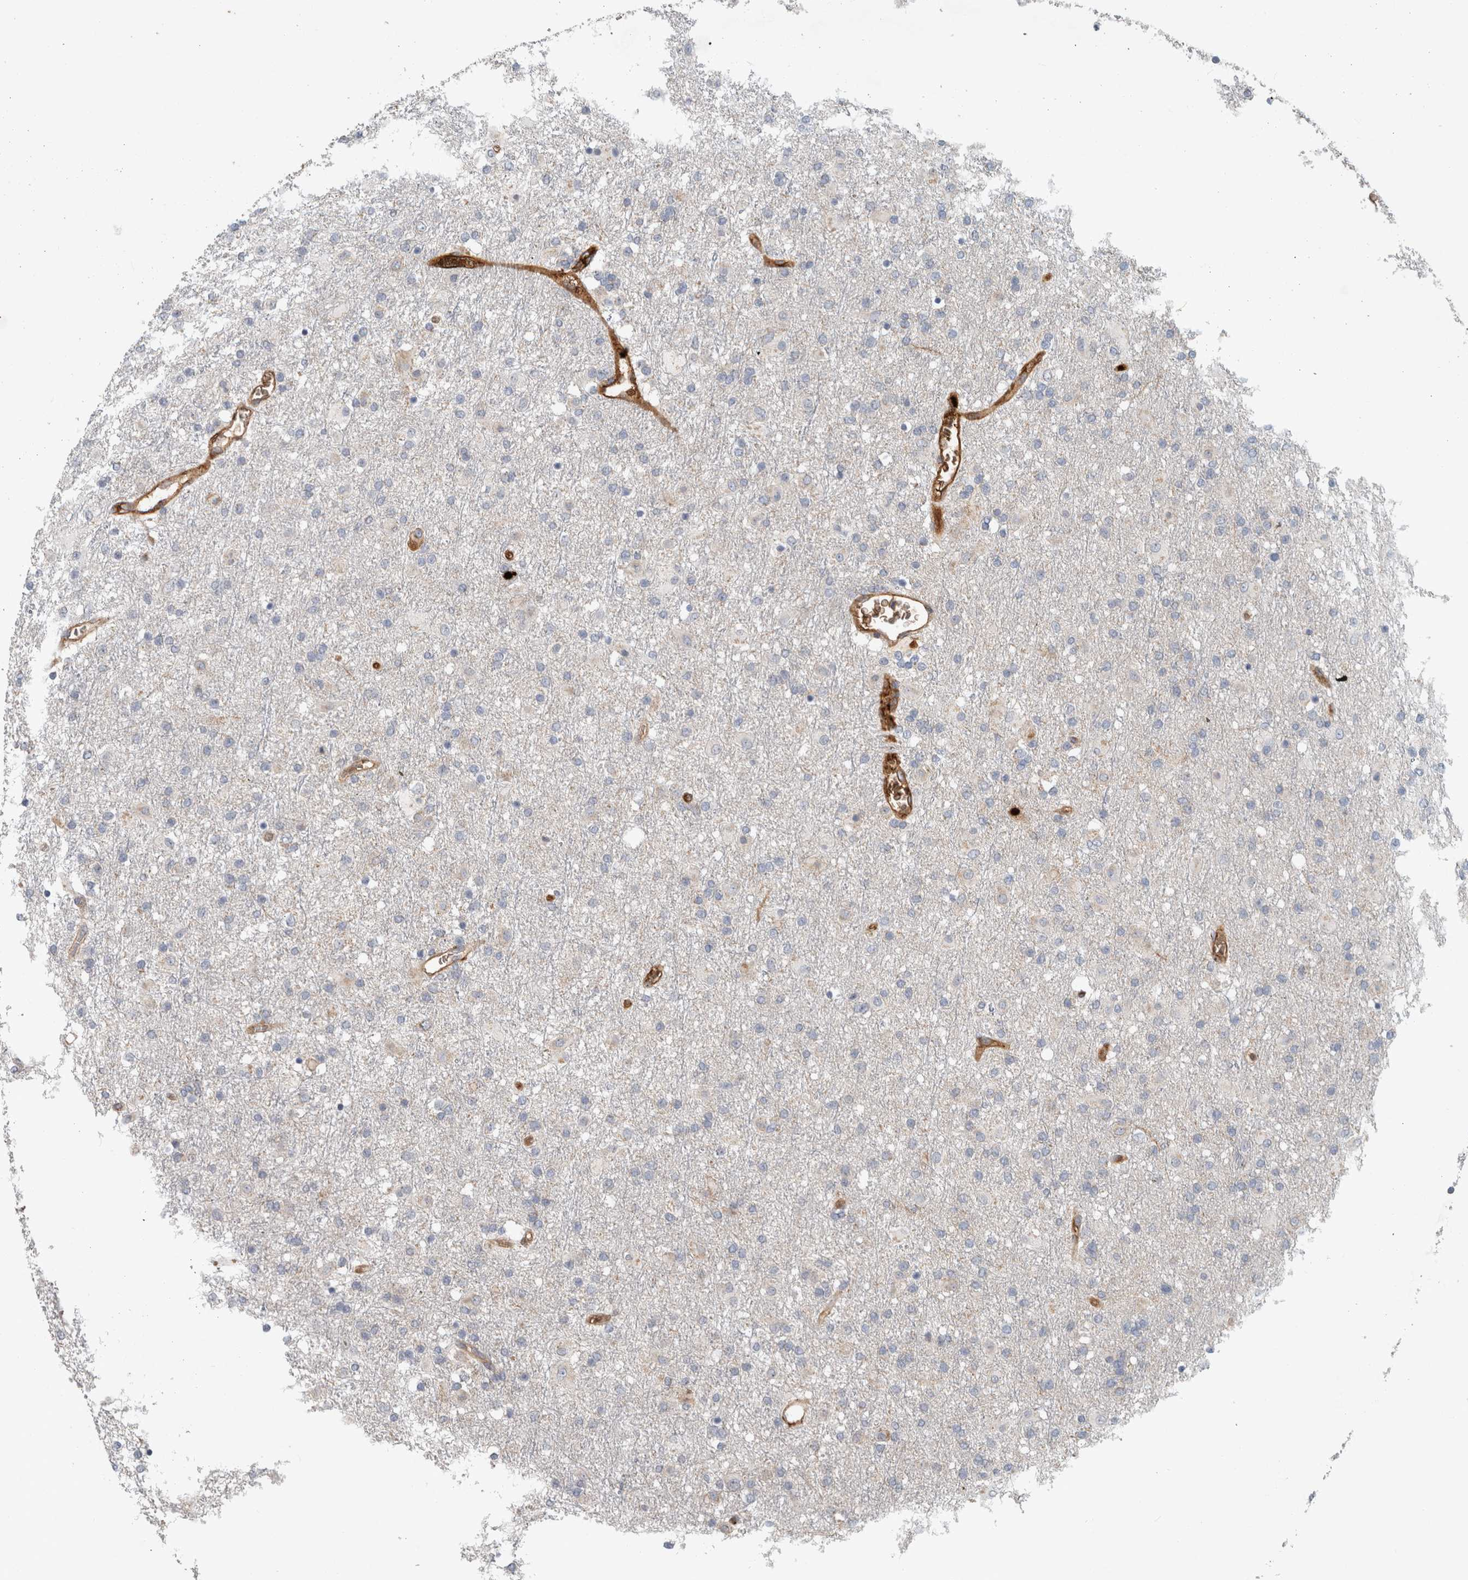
{"staining": {"intensity": "negative", "quantity": "none", "location": "none"}, "tissue": "glioma", "cell_type": "Tumor cells", "image_type": "cancer", "snomed": [{"axis": "morphology", "description": "Glioma, malignant, Low grade"}, {"axis": "topography", "description": "Brain"}], "caption": "IHC image of neoplastic tissue: malignant glioma (low-grade) stained with DAB (3,3'-diaminobenzidine) demonstrates no significant protein staining in tumor cells.", "gene": "FN1", "patient": {"sex": "male", "age": 65}}